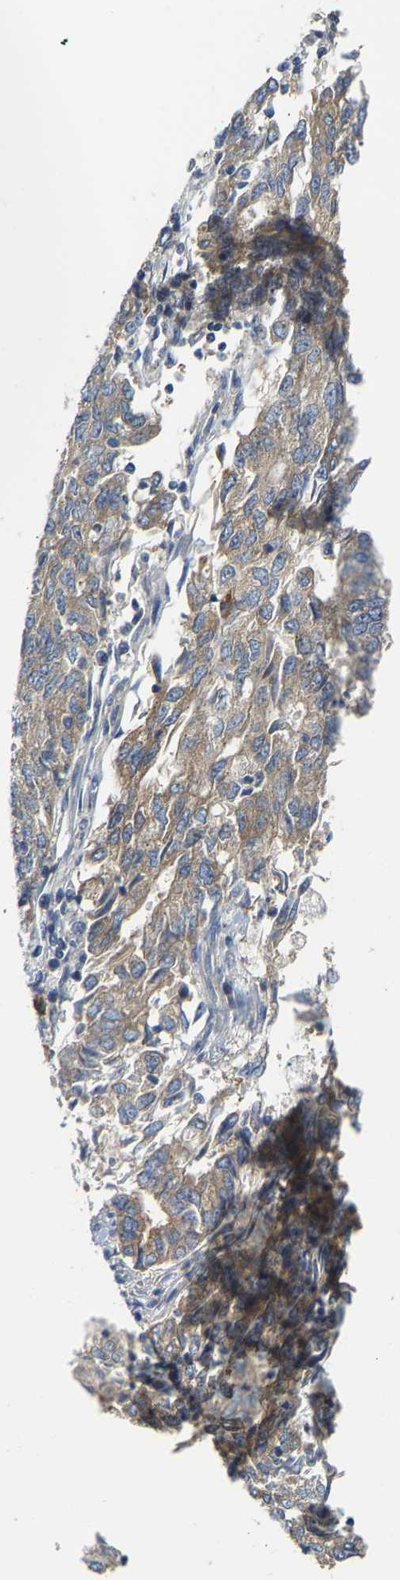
{"staining": {"intensity": "moderate", "quantity": ">75%", "location": "cytoplasmic/membranous"}, "tissue": "endometrial cancer", "cell_type": "Tumor cells", "image_type": "cancer", "snomed": [{"axis": "morphology", "description": "Adenocarcinoma, NOS"}, {"axis": "topography", "description": "Endometrium"}], "caption": "Immunohistochemical staining of human endometrial cancer (adenocarcinoma) demonstrates medium levels of moderate cytoplasmic/membranous protein positivity in about >75% of tumor cells.", "gene": "PCNT", "patient": {"sex": "female", "age": 80}}